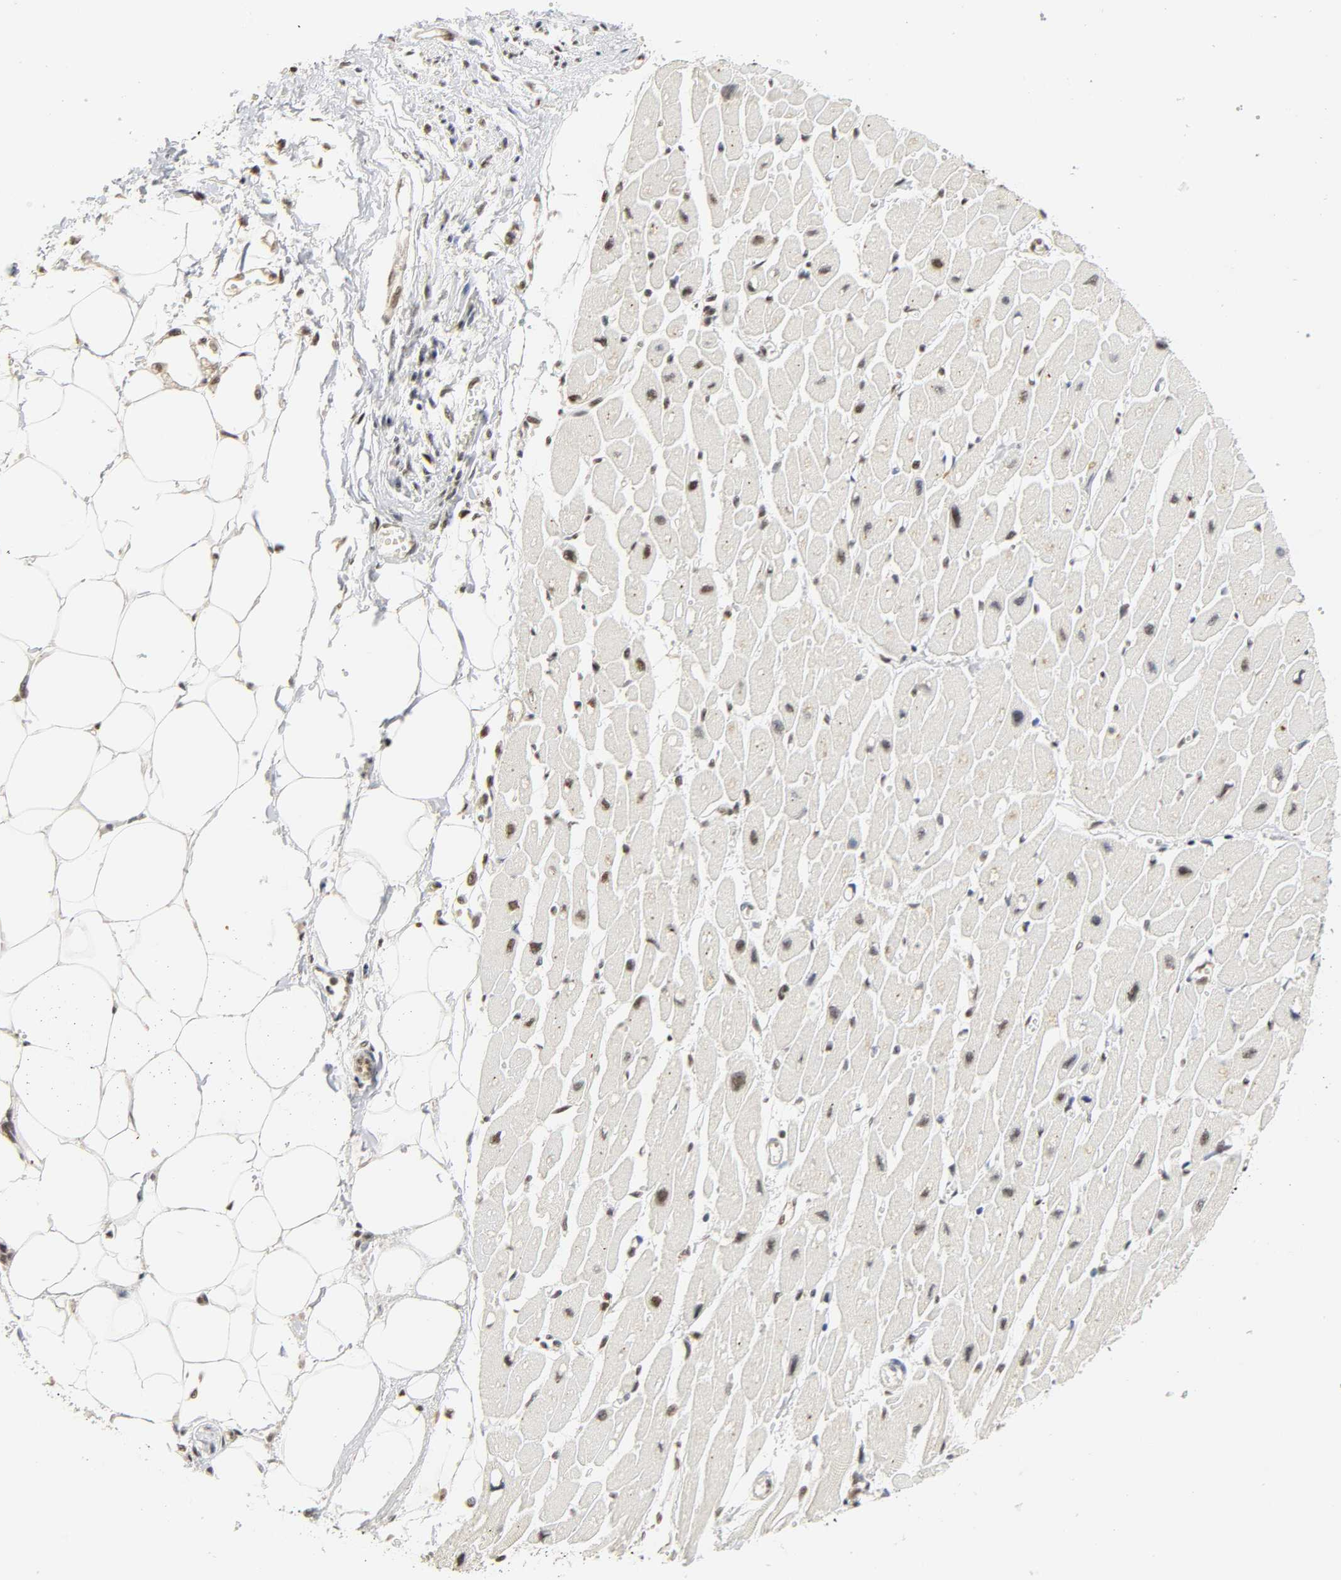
{"staining": {"intensity": "moderate", "quantity": "25%-75%", "location": "nuclear"}, "tissue": "heart muscle", "cell_type": "Cardiomyocytes", "image_type": "normal", "snomed": [{"axis": "morphology", "description": "Normal tissue, NOS"}, {"axis": "topography", "description": "Heart"}], "caption": "Approximately 25%-75% of cardiomyocytes in benign heart muscle exhibit moderate nuclear protein staining as visualized by brown immunohistochemical staining.", "gene": "NCOA6", "patient": {"sex": "female", "age": 54}}